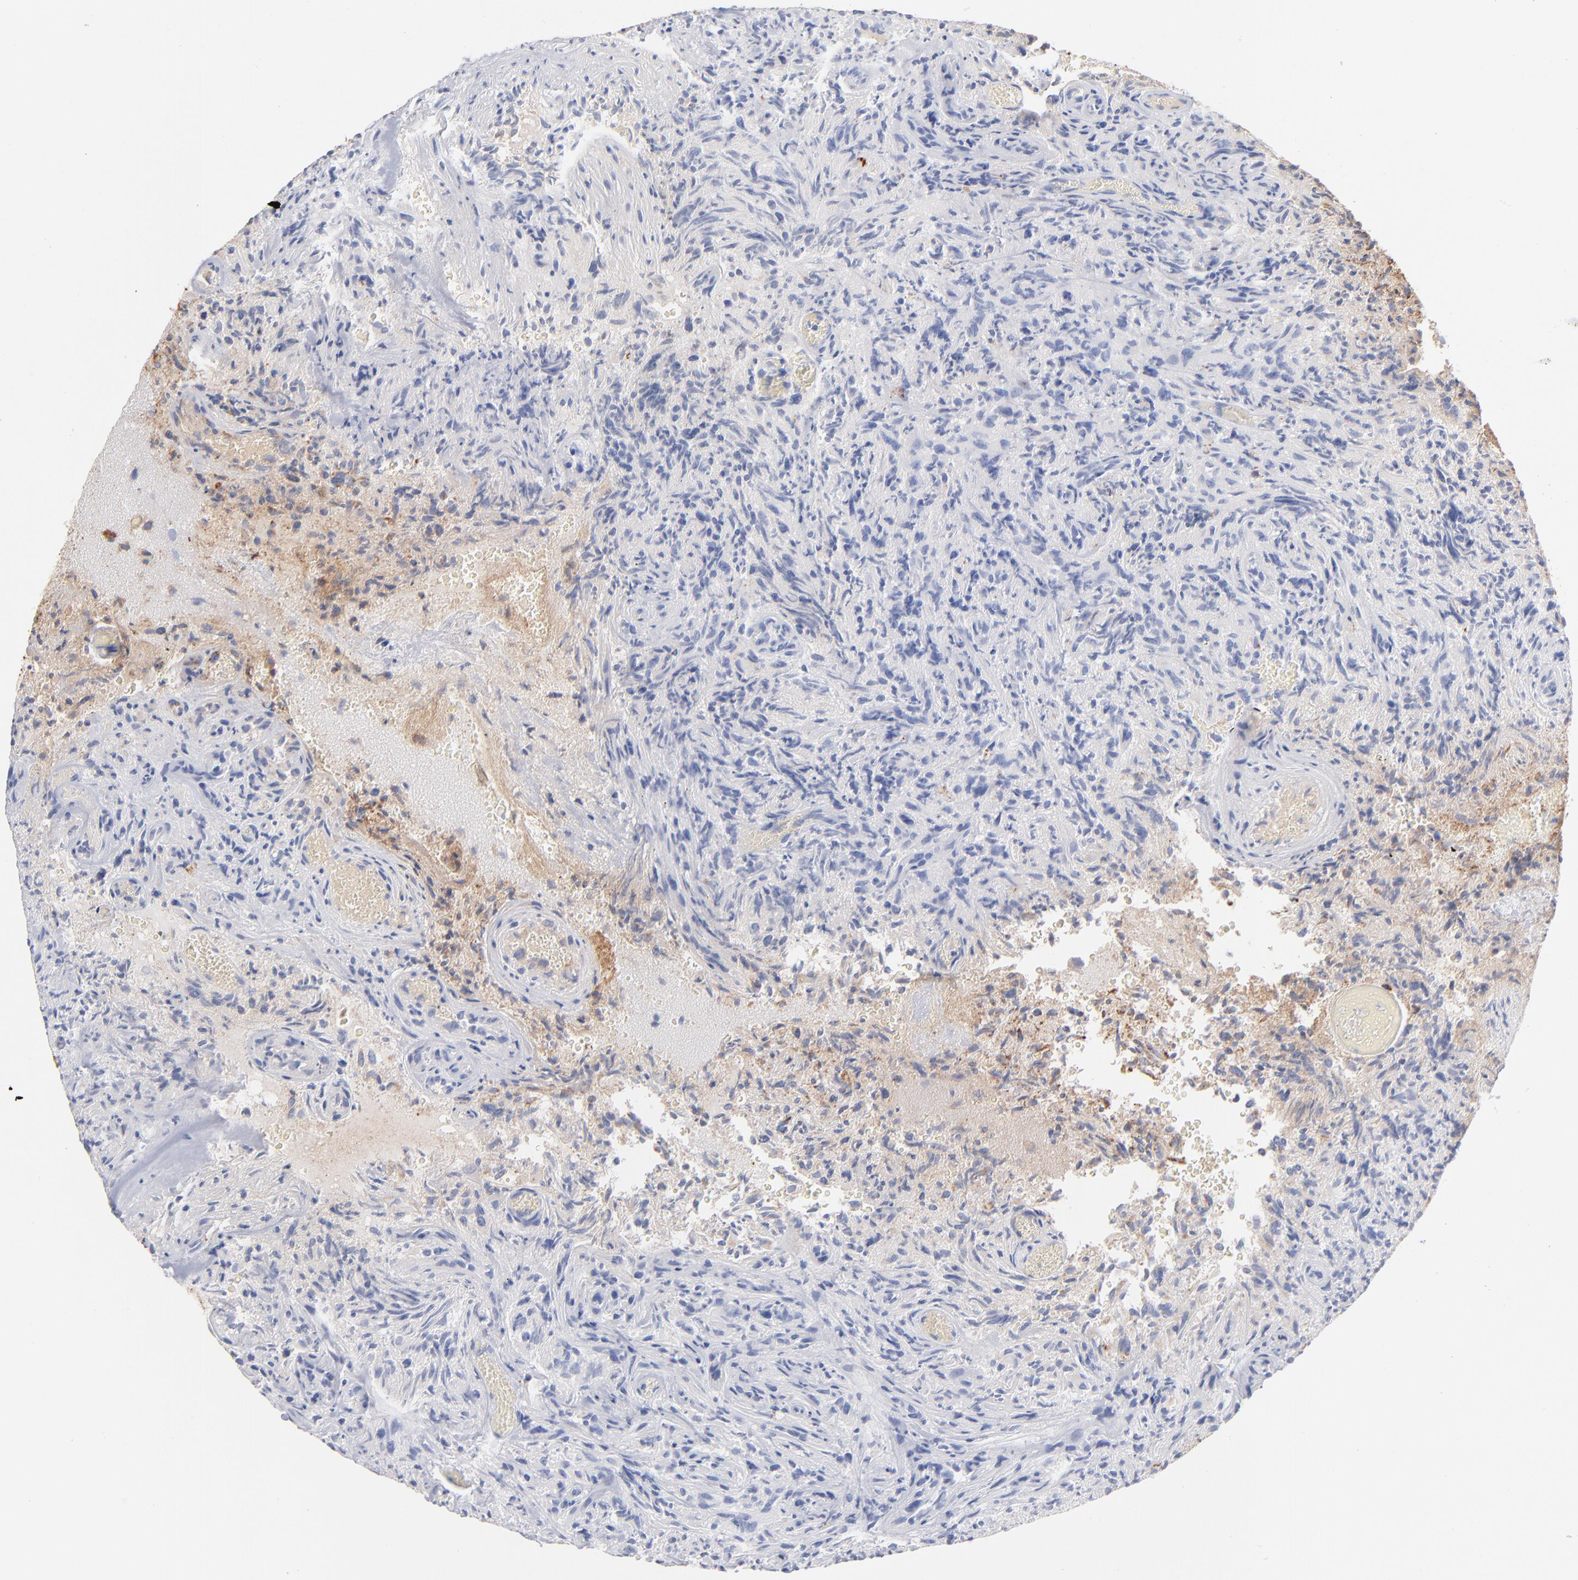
{"staining": {"intensity": "negative", "quantity": "none", "location": "none"}, "tissue": "glioma", "cell_type": "Tumor cells", "image_type": "cancer", "snomed": [{"axis": "morphology", "description": "Normal tissue, NOS"}, {"axis": "morphology", "description": "Glioma, malignant, High grade"}, {"axis": "topography", "description": "Cerebral cortex"}], "caption": "Tumor cells show no significant positivity in glioma.", "gene": "APOH", "patient": {"sex": "male", "age": 75}}